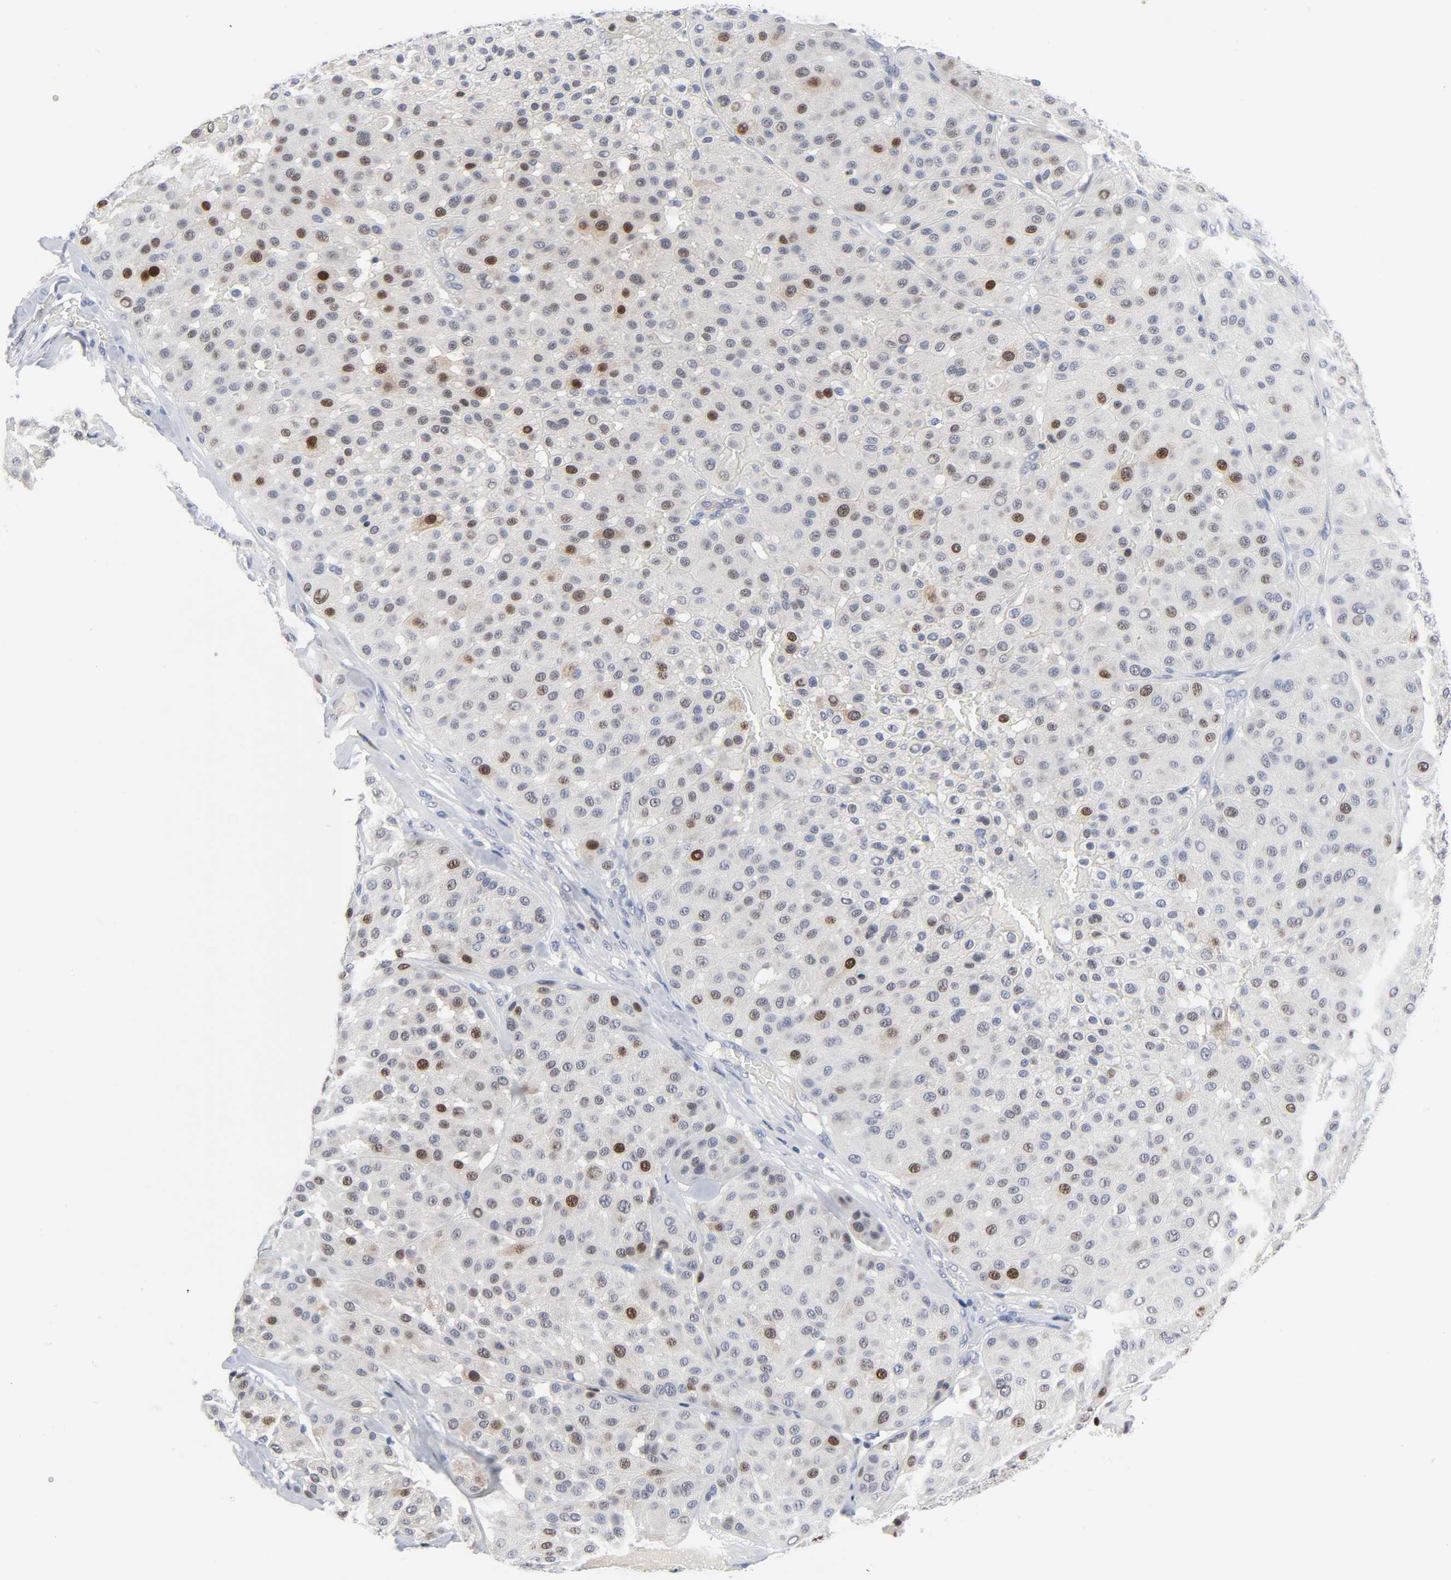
{"staining": {"intensity": "moderate", "quantity": "<25%", "location": "nuclear"}, "tissue": "melanoma", "cell_type": "Tumor cells", "image_type": "cancer", "snomed": [{"axis": "morphology", "description": "Normal tissue, NOS"}, {"axis": "morphology", "description": "Malignant melanoma, Metastatic site"}, {"axis": "topography", "description": "Skin"}], "caption": "This is a histology image of IHC staining of melanoma, which shows moderate expression in the nuclear of tumor cells.", "gene": "WEE1", "patient": {"sex": "male", "age": 41}}